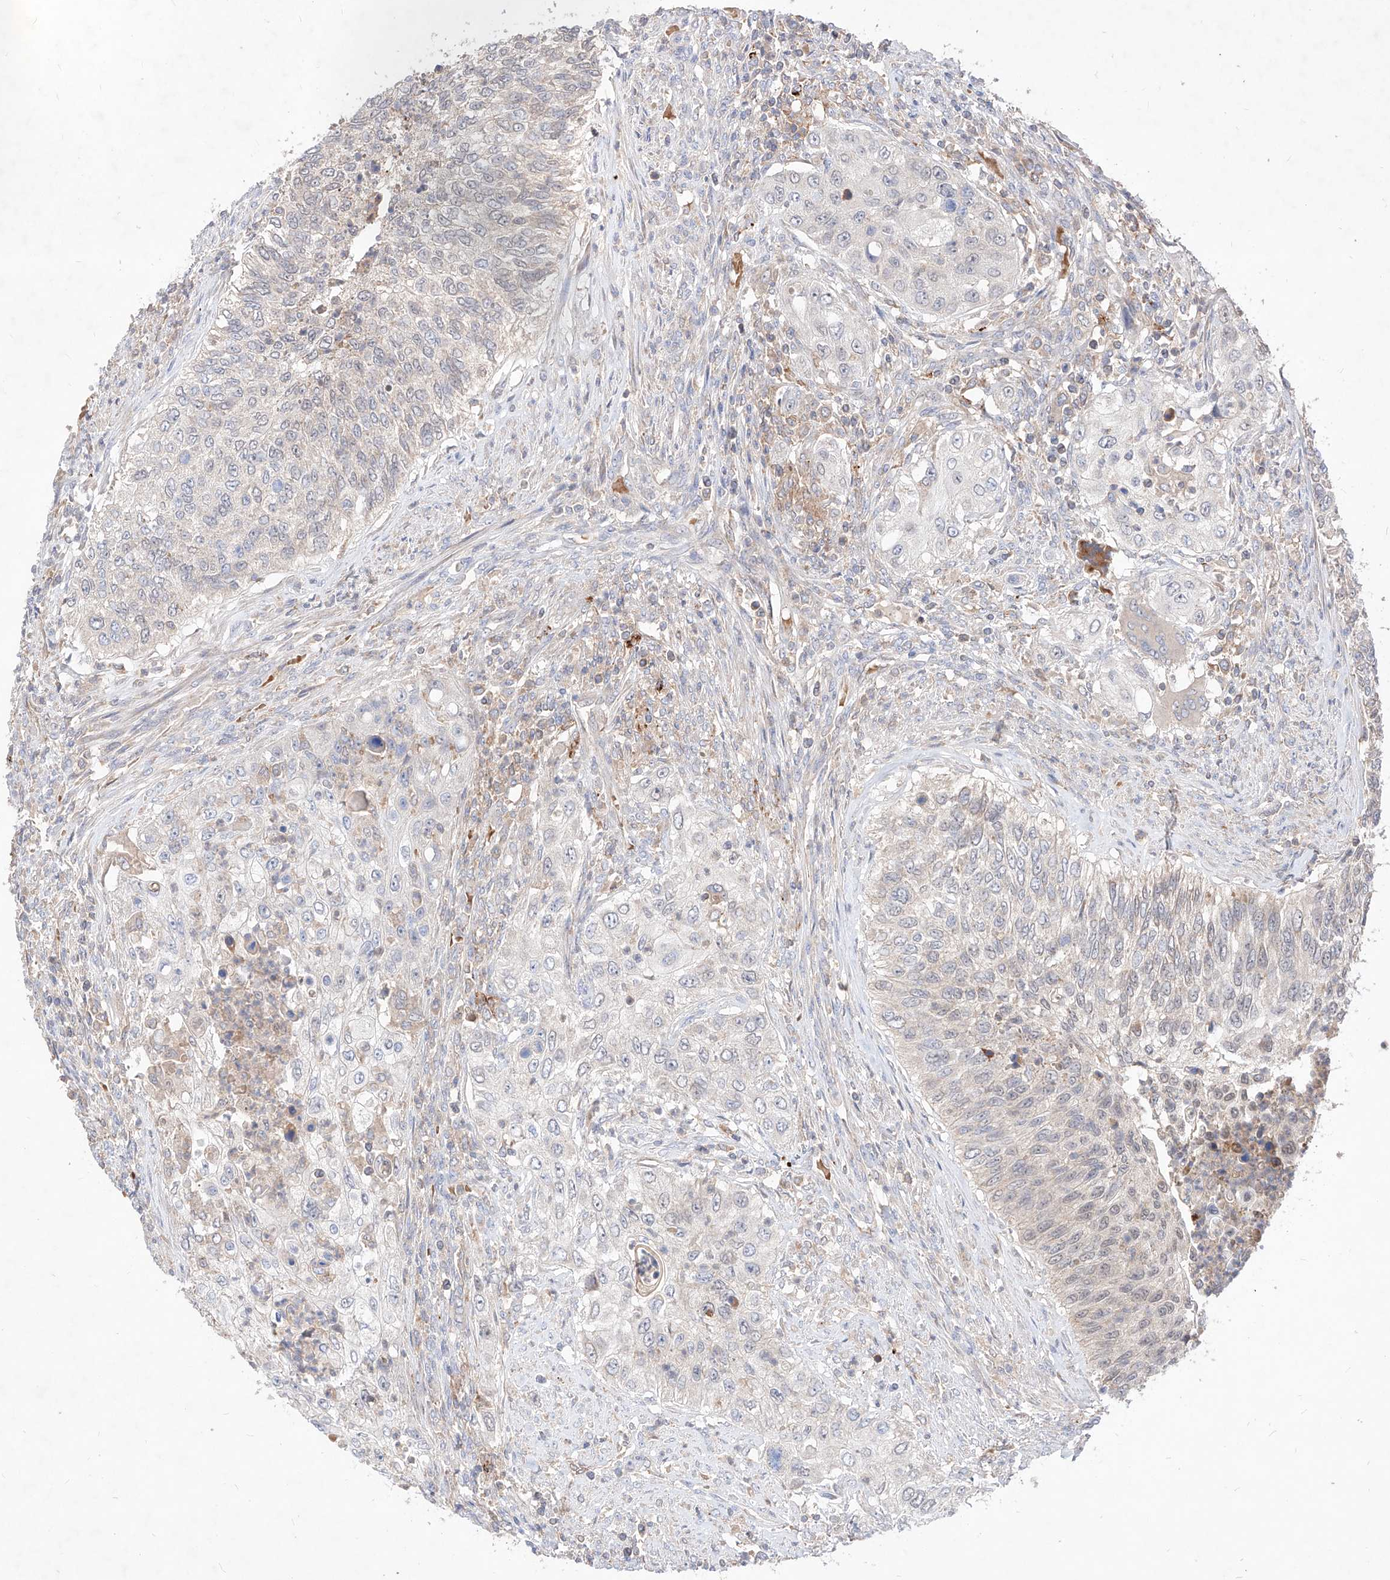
{"staining": {"intensity": "negative", "quantity": "none", "location": "none"}, "tissue": "urothelial cancer", "cell_type": "Tumor cells", "image_type": "cancer", "snomed": [{"axis": "morphology", "description": "Urothelial carcinoma, High grade"}, {"axis": "topography", "description": "Urinary bladder"}], "caption": "DAB (3,3'-diaminobenzidine) immunohistochemical staining of high-grade urothelial carcinoma shows no significant positivity in tumor cells.", "gene": "TSNAX", "patient": {"sex": "female", "age": 60}}